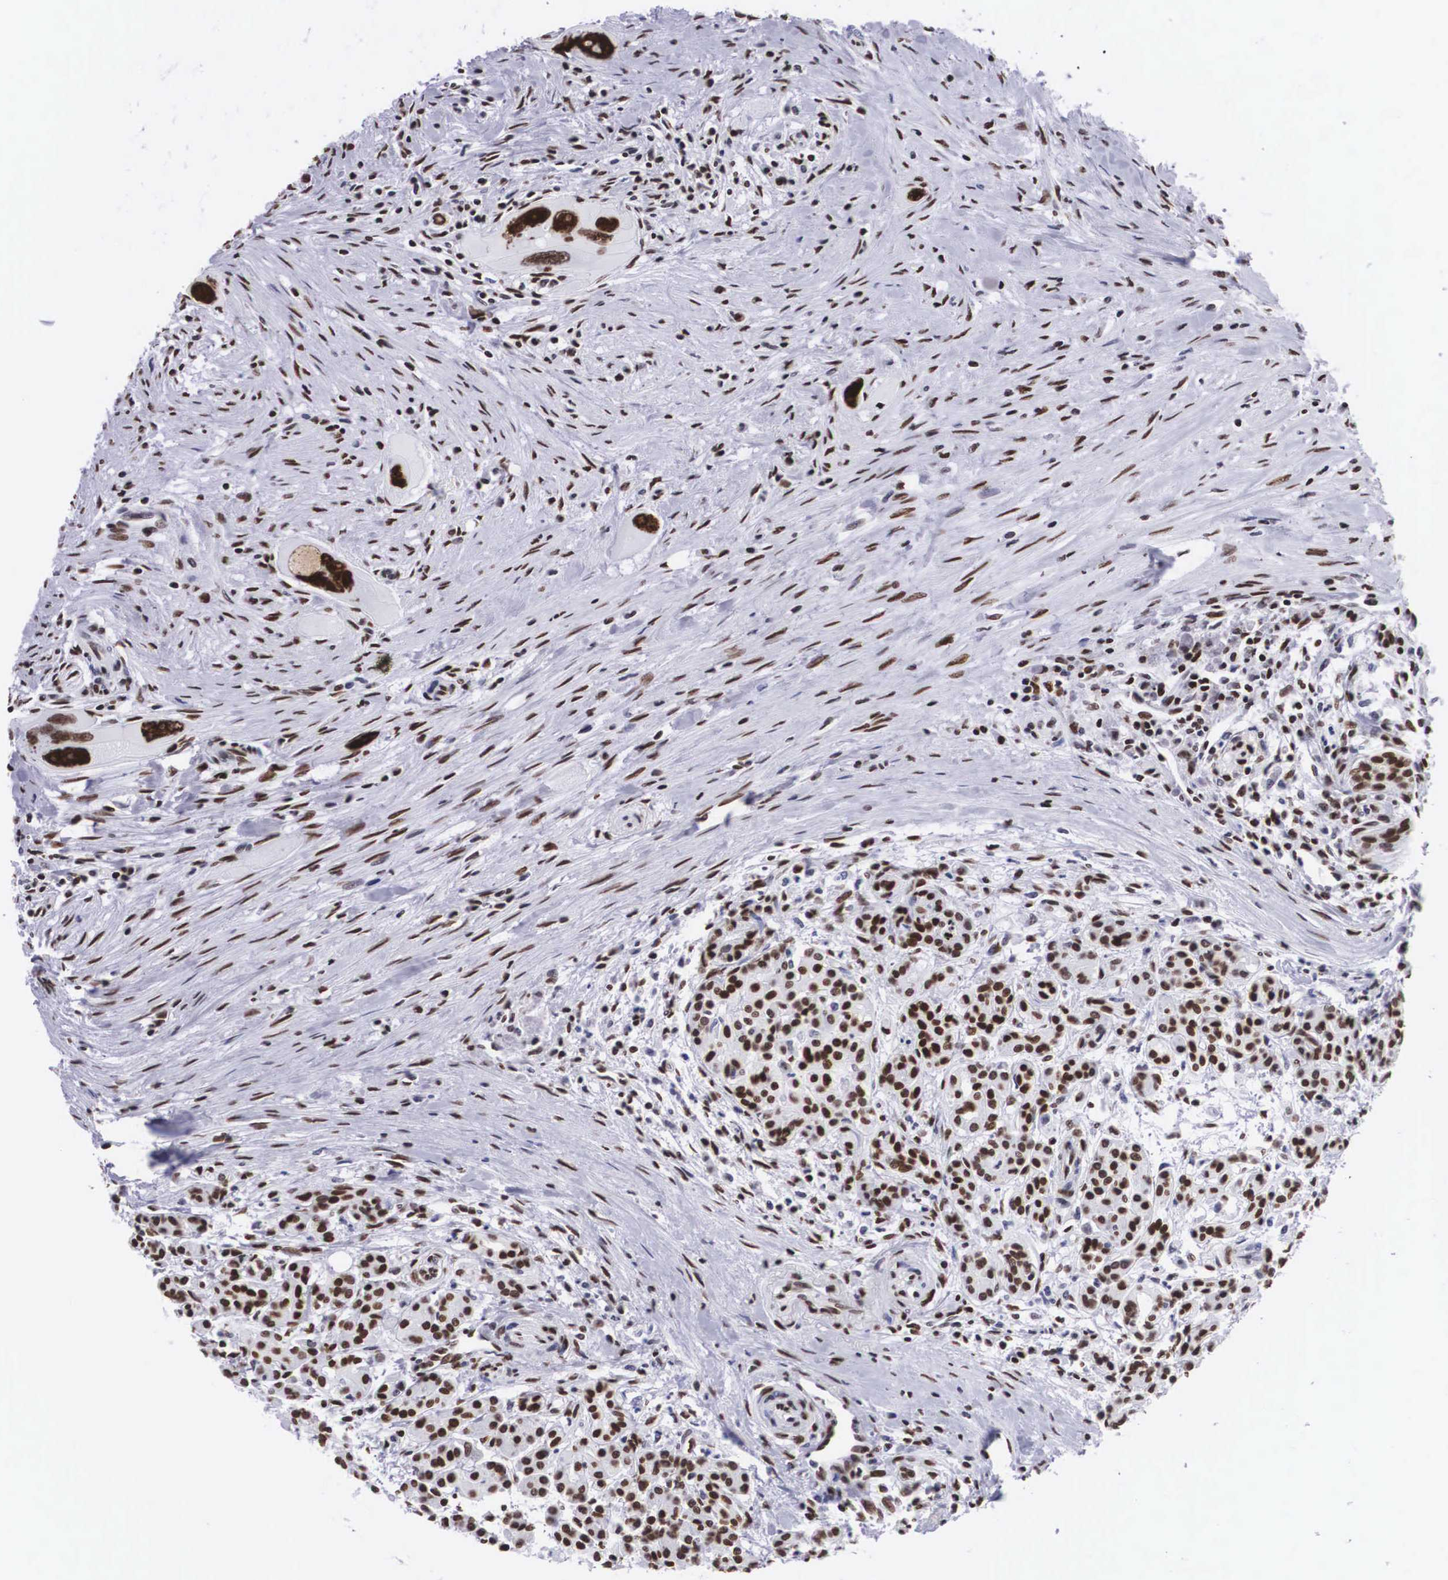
{"staining": {"intensity": "strong", "quantity": ">75%", "location": "nuclear"}, "tissue": "pancreas", "cell_type": "Exocrine glandular cells", "image_type": "normal", "snomed": [{"axis": "morphology", "description": "Normal tissue, NOS"}, {"axis": "topography", "description": "Pancreas"}], "caption": "An immunohistochemistry (IHC) image of benign tissue is shown. Protein staining in brown shows strong nuclear positivity in pancreas within exocrine glandular cells.", "gene": "MECP2", "patient": {"sex": "male", "age": 73}}